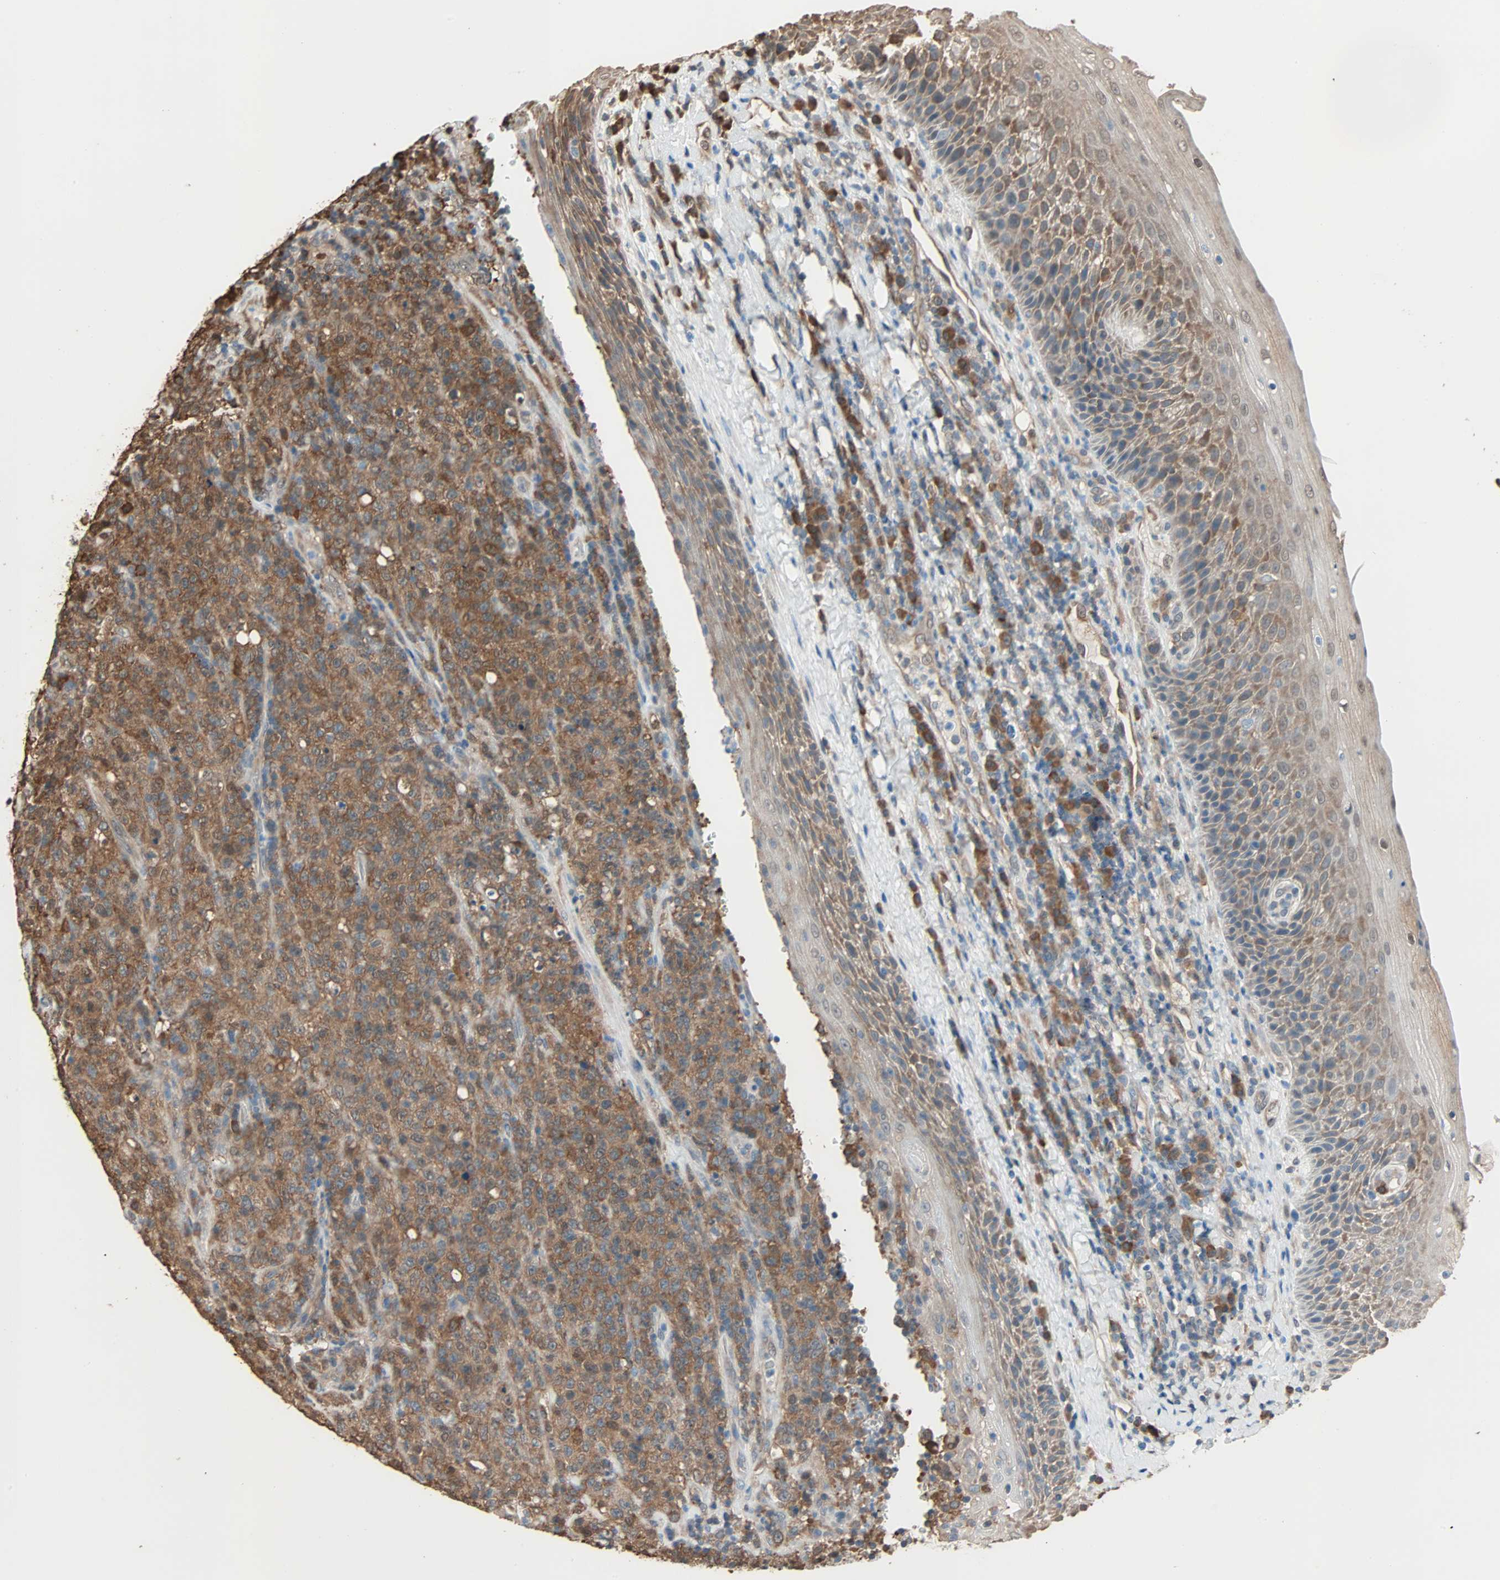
{"staining": {"intensity": "moderate", "quantity": ">75%", "location": "cytoplasmic/membranous"}, "tissue": "lymphoma", "cell_type": "Tumor cells", "image_type": "cancer", "snomed": [{"axis": "morphology", "description": "Malignant lymphoma, non-Hodgkin's type, High grade"}, {"axis": "topography", "description": "Tonsil"}], "caption": "About >75% of tumor cells in human malignant lymphoma, non-Hodgkin's type (high-grade) reveal moderate cytoplasmic/membranous protein staining as visualized by brown immunohistochemical staining.", "gene": "PRDX1", "patient": {"sex": "female", "age": 36}}